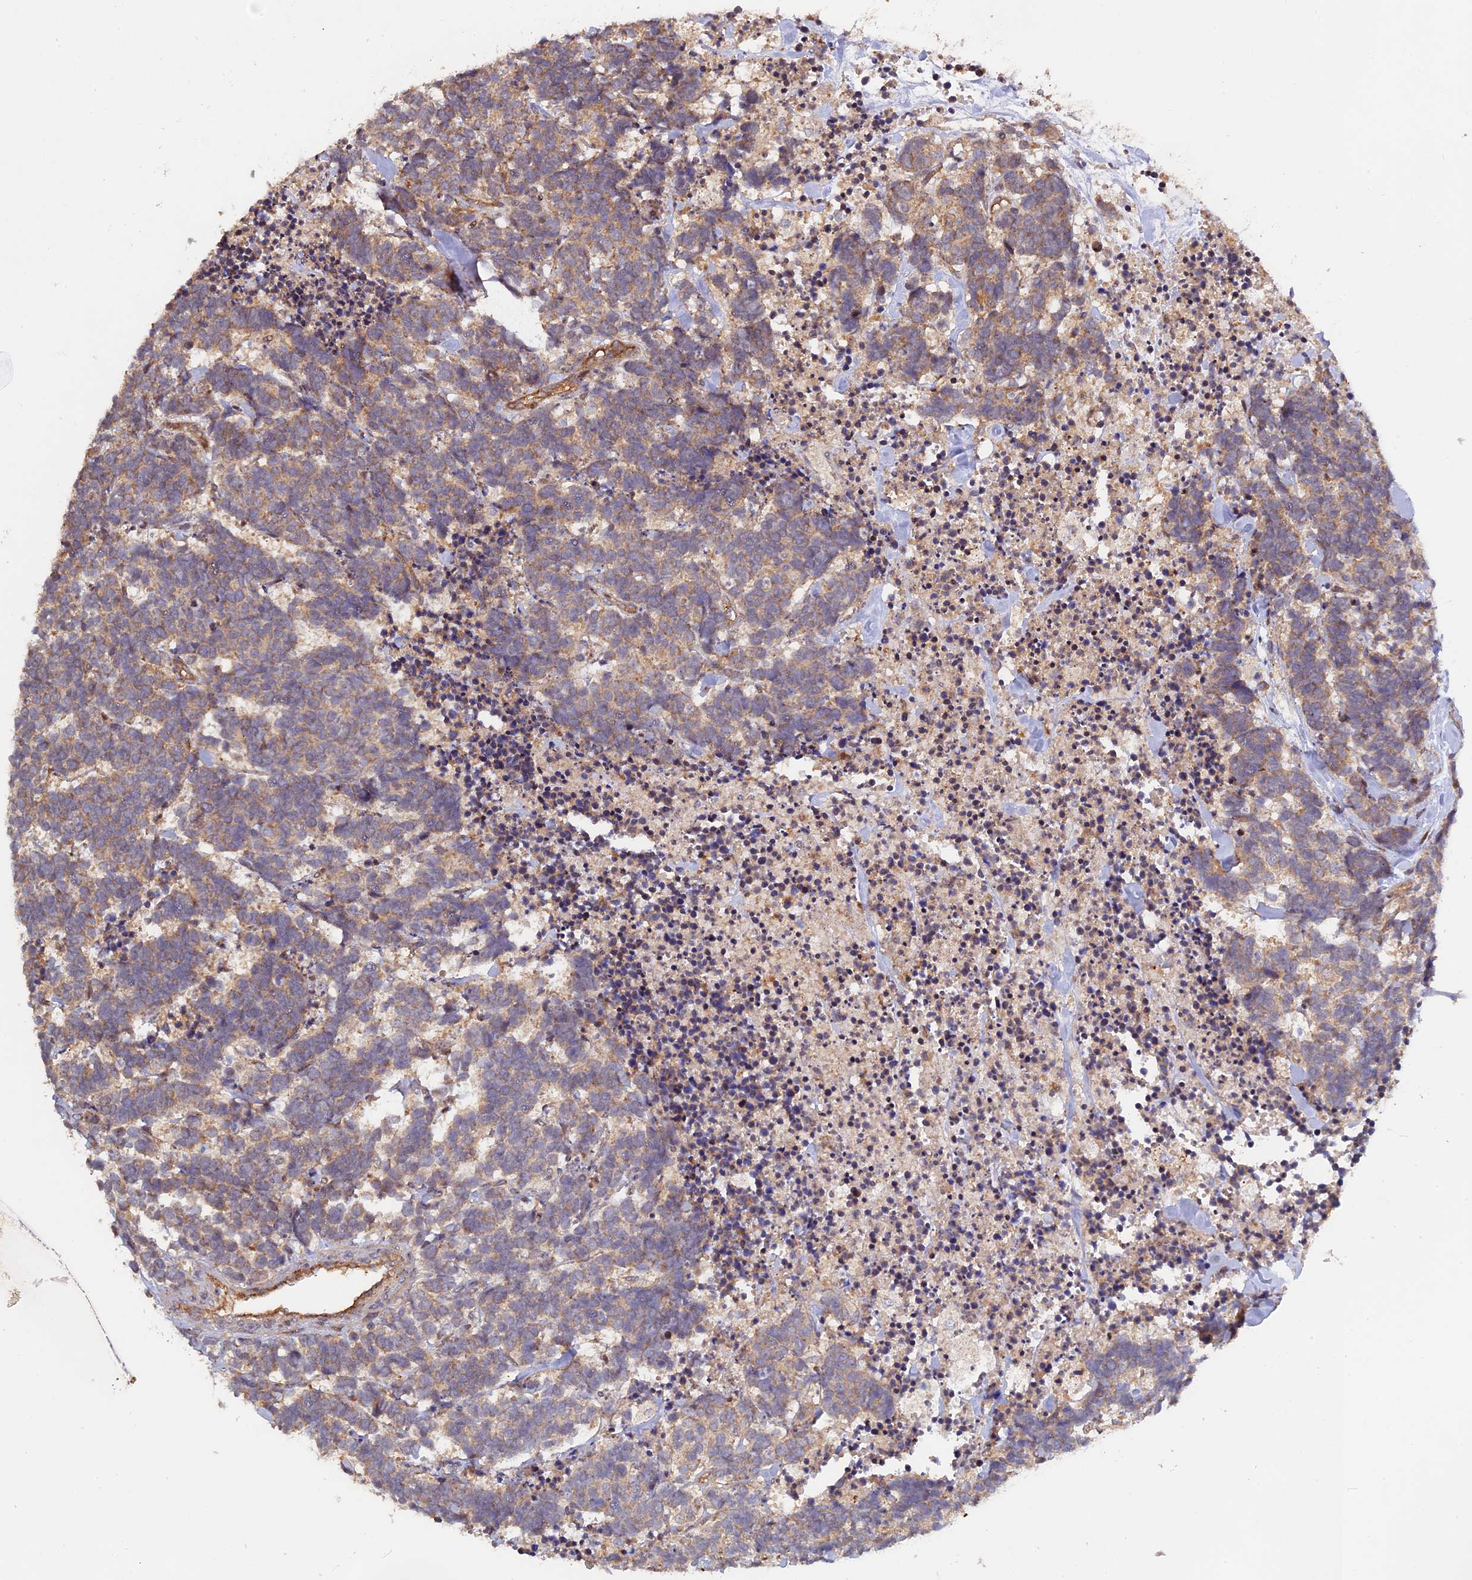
{"staining": {"intensity": "weak", "quantity": ">75%", "location": "cytoplasmic/membranous"}, "tissue": "carcinoid", "cell_type": "Tumor cells", "image_type": "cancer", "snomed": [{"axis": "morphology", "description": "Carcinoma, NOS"}, {"axis": "morphology", "description": "Carcinoid, malignant, NOS"}, {"axis": "topography", "description": "Urinary bladder"}], "caption": "The image reveals a brown stain indicating the presence of a protein in the cytoplasmic/membranous of tumor cells in carcinoid (malignant). (DAB (3,3'-diaminobenzidine) IHC with brightfield microscopy, high magnification).", "gene": "FERMT1", "patient": {"sex": "male", "age": 57}}